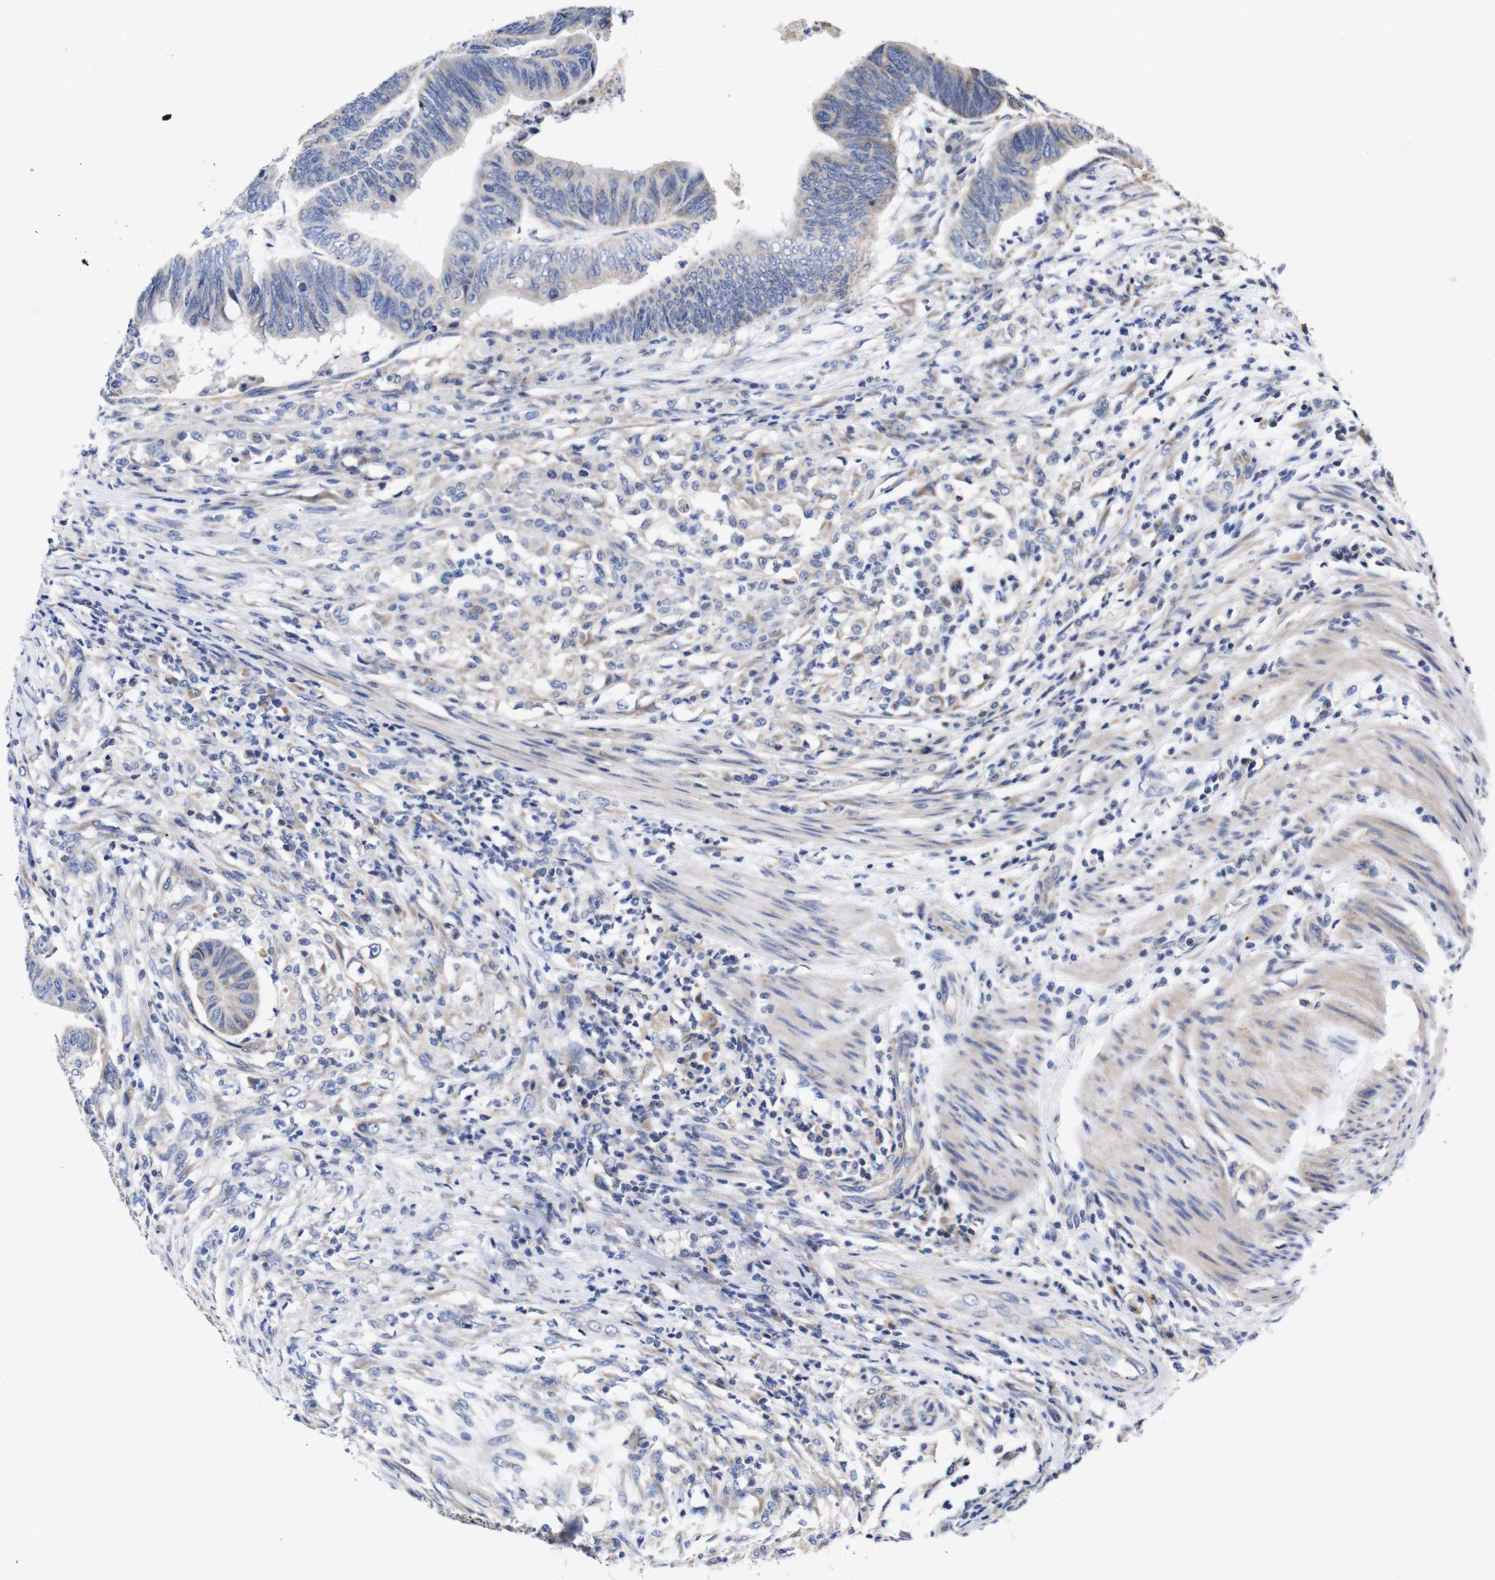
{"staining": {"intensity": "weak", "quantity": "<25%", "location": "cytoplasmic/membranous"}, "tissue": "colorectal cancer", "cell_type": "Tumor cells", "image_type": "cancer", "snomed": [{"axis": "morphology", "description": "Normal tissue, NOS"}, {"axis": "morphology", "description": "Adenocarcinoma, NOS"}, {"axis": "topography", "description": "Rectum"}, {"axis": "topography", "description": "Peripheral nerve tissue"}], "caption": "Adenocarcinoma (colorectal) stained for a protein using immunohistochemistry (IHC) exhibits no staining tumor cells.", "gene": "OPN3", "patient": {"sex": "male", "age": 92}}